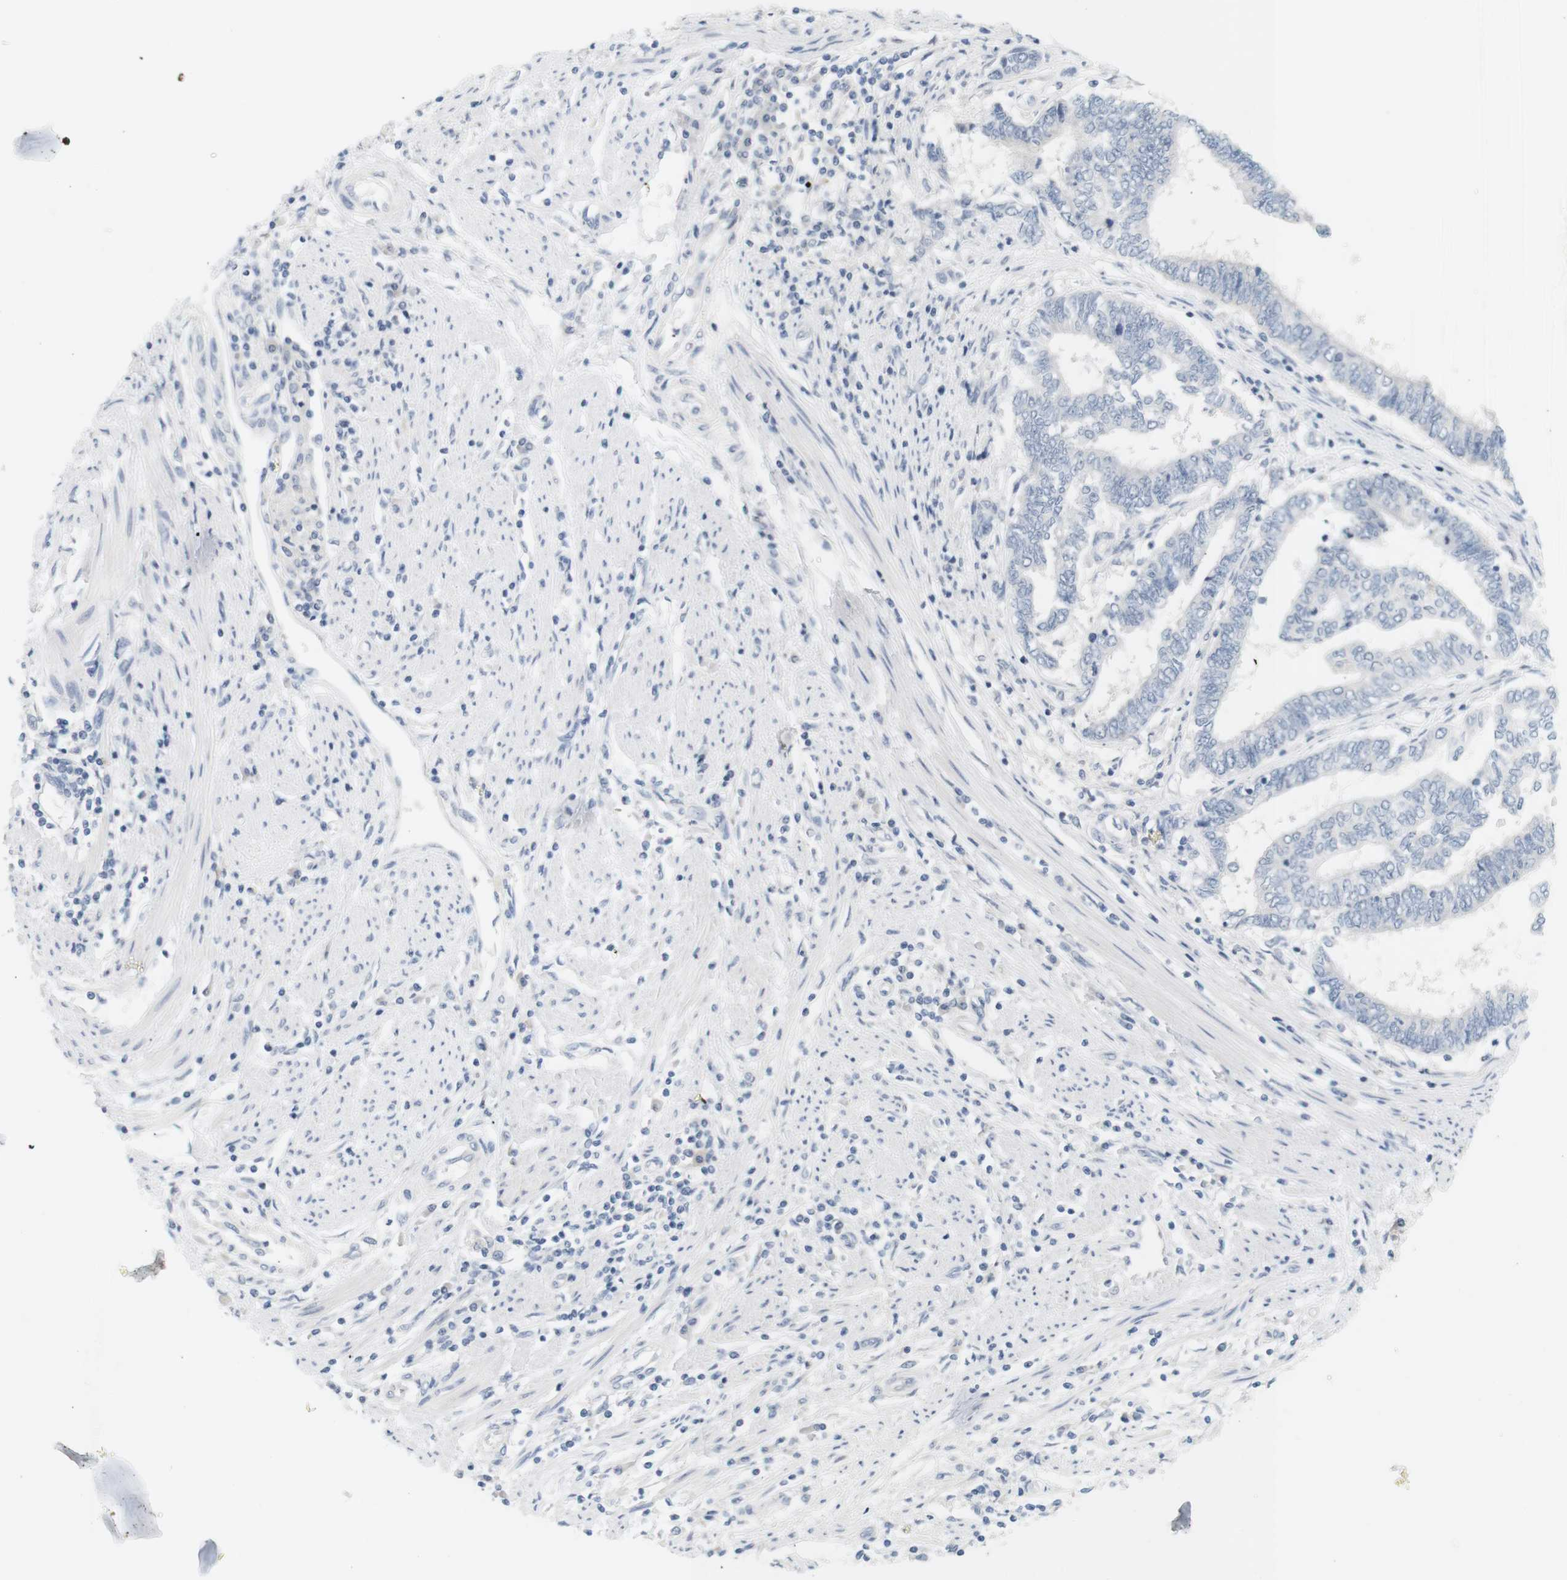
{"staining": {"intensity": "negative", "quantity": "none", "location": "none"}, "tissue": "endometrial cancer", "cell_type": "Tumor cells", "image_type": "cancer", "snomed": [{"axis": "morphology", "description": "Adenocarcinoma, NOS"}, {"axis": "topography", "description": "Uterus"}, {"axis": "topography", "description": "Endometrium"}], "caption": "Immunohistochemistry (IHC) of human endometrial adenocarcinoma reveals no positivity in tumor cells.", "gene": "OPRM1", "patient": {"sex": "female", "age": 70}}